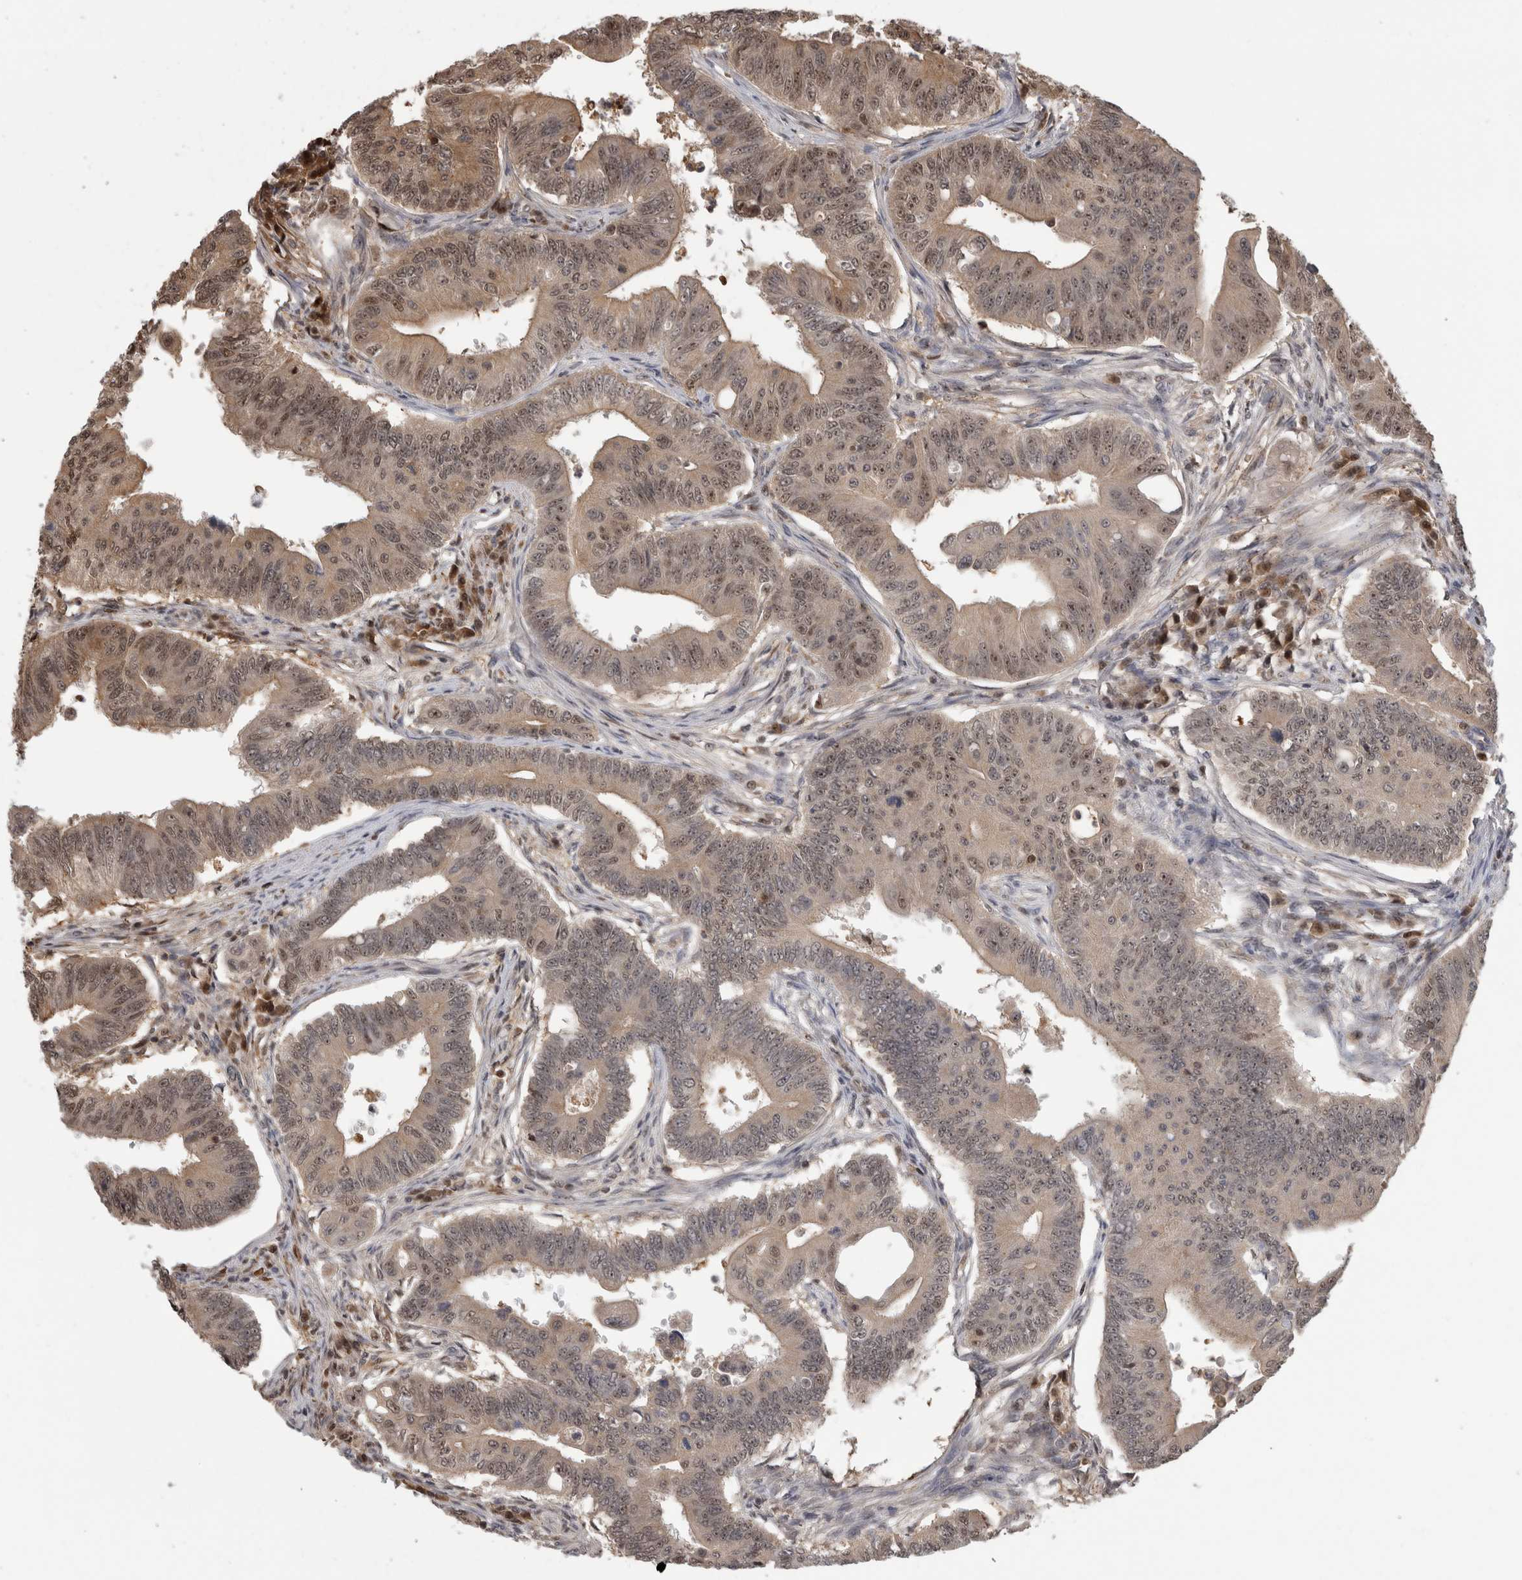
{"staining": {"intensity": "weak", "quantity": ">75%", "location": "nuclear"}, "tissue": "colorectal cancer", "cell_type": "Tumor cells", "image_type": "cancer", "snomed": [{"axis": "morphology", "description": "Adenoma, NOS"}, {"axis": "morphology", "description": "Adenocarcinoma, NOS"}, {"axis": "topography", "description": "Colon"}], "caption": "Immunohistochemical staining of colorectal cancer (adenocarcinoma) demonstrates low levels of weak nuclear staining in about >75% of tumor cells.", "gene": "TDRD7", "patient": {"sex": "male", "age": 79}}